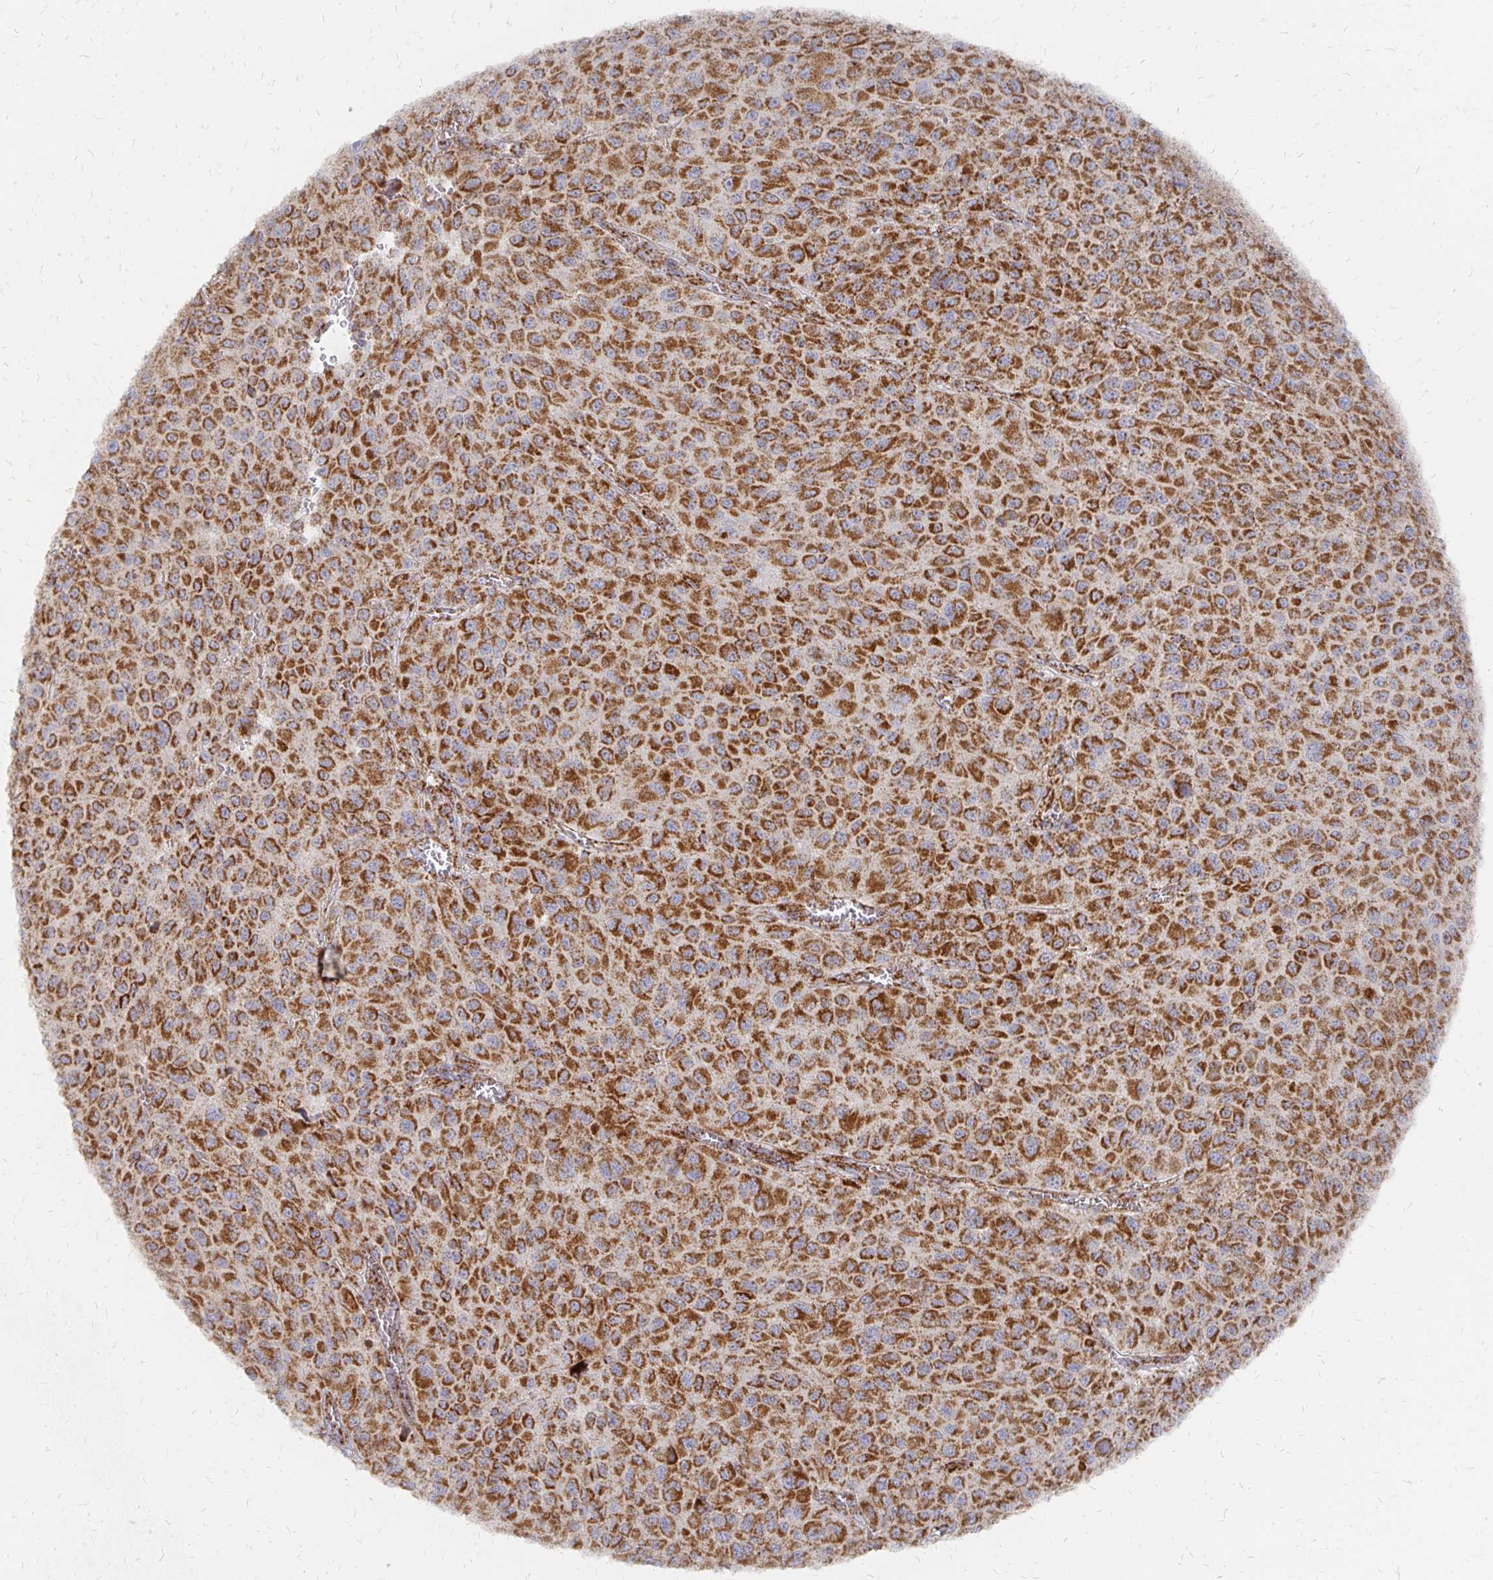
{"staining": {"intensity": "strong", "quantity": ">75%", "location": "cytoplasmic/membranous"}, "tissue": "melanoma", "cell_type": "Tumor cells", "image_type": "cancer", "snomed": [{"axis": "morphology", "description": "Malignant melanoma, NOS"}, {"axis": "topography", "description": "Skin"}], "caption": "Malignant melanoma was stained to show a protein in brown. There is high levels of strong cytoplasmic/membranous positivity in approximately >75% of tumor cells. The protein of interest is stained brown, and the nuclei are stained in blue (DAB (3,3'-diaminobenzidine) IHC with brightfield microscopy, high magnification).", "gene": "STOML2", "patient": {"sex": "male", "age": 73}}